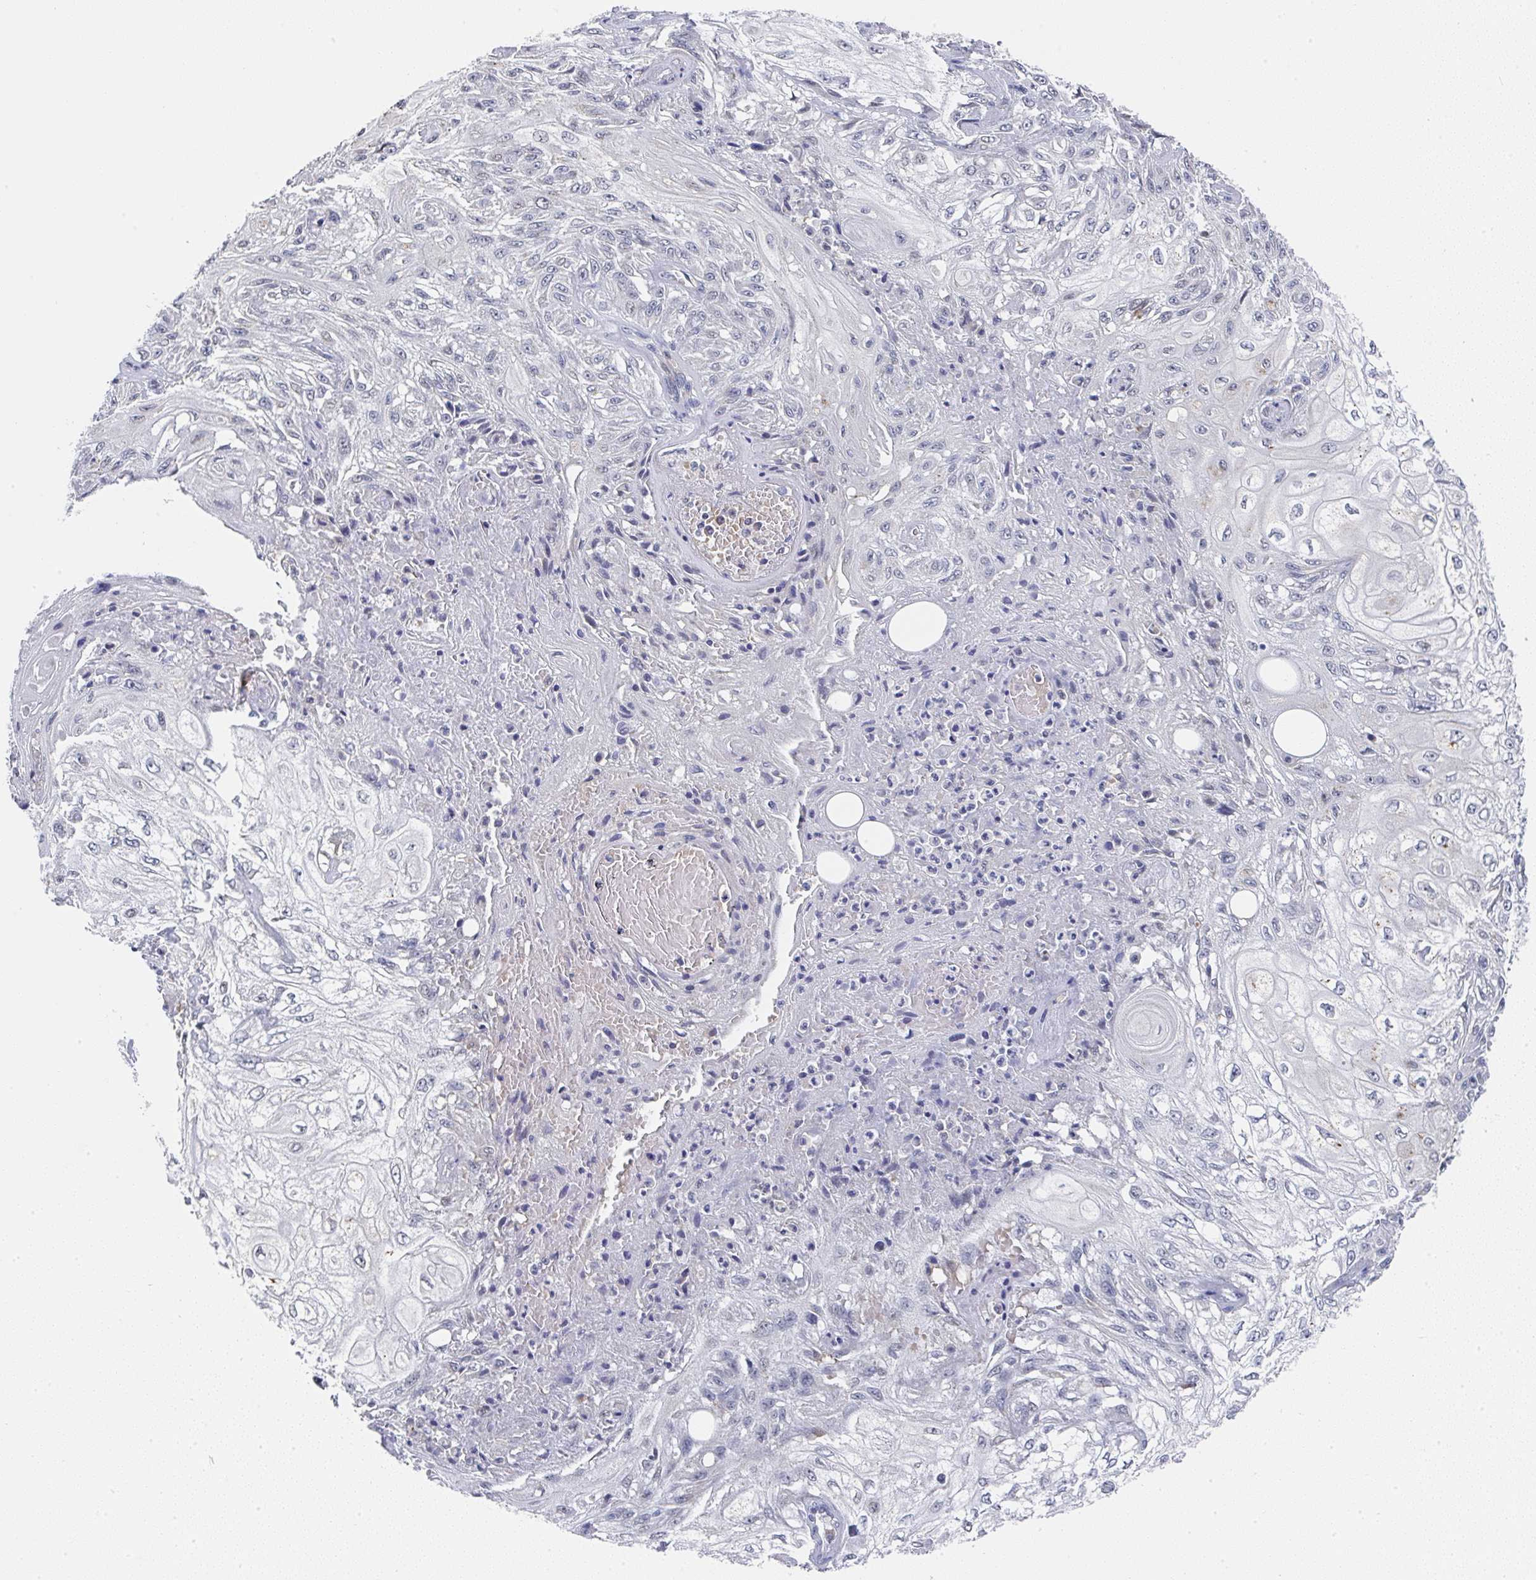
{"staining": {"intensity": "negative", "quantity": "none", "location": "none"}, "tissue": "skin cancer", "cell_type": "Tumor cells", "image_type": "cancer", "snomed": [{"axis": "morphology", "description": "Squamous cell carcinoma, NOS"}, {"axis": "morphology", "description": "Squamous cell carcinoma, metastatic, NOS"}, {"axis": "topography", "description": "Skin"}, {"axis": "topography", "description": "Lymph node"}], "caption": "Squamous cell carcinoma (skin) was stained to show a protein in brown. There is no significant positivity in tumor cells.", "gene": "NCF1", "patient": {"sex": "male", "age": 75}}